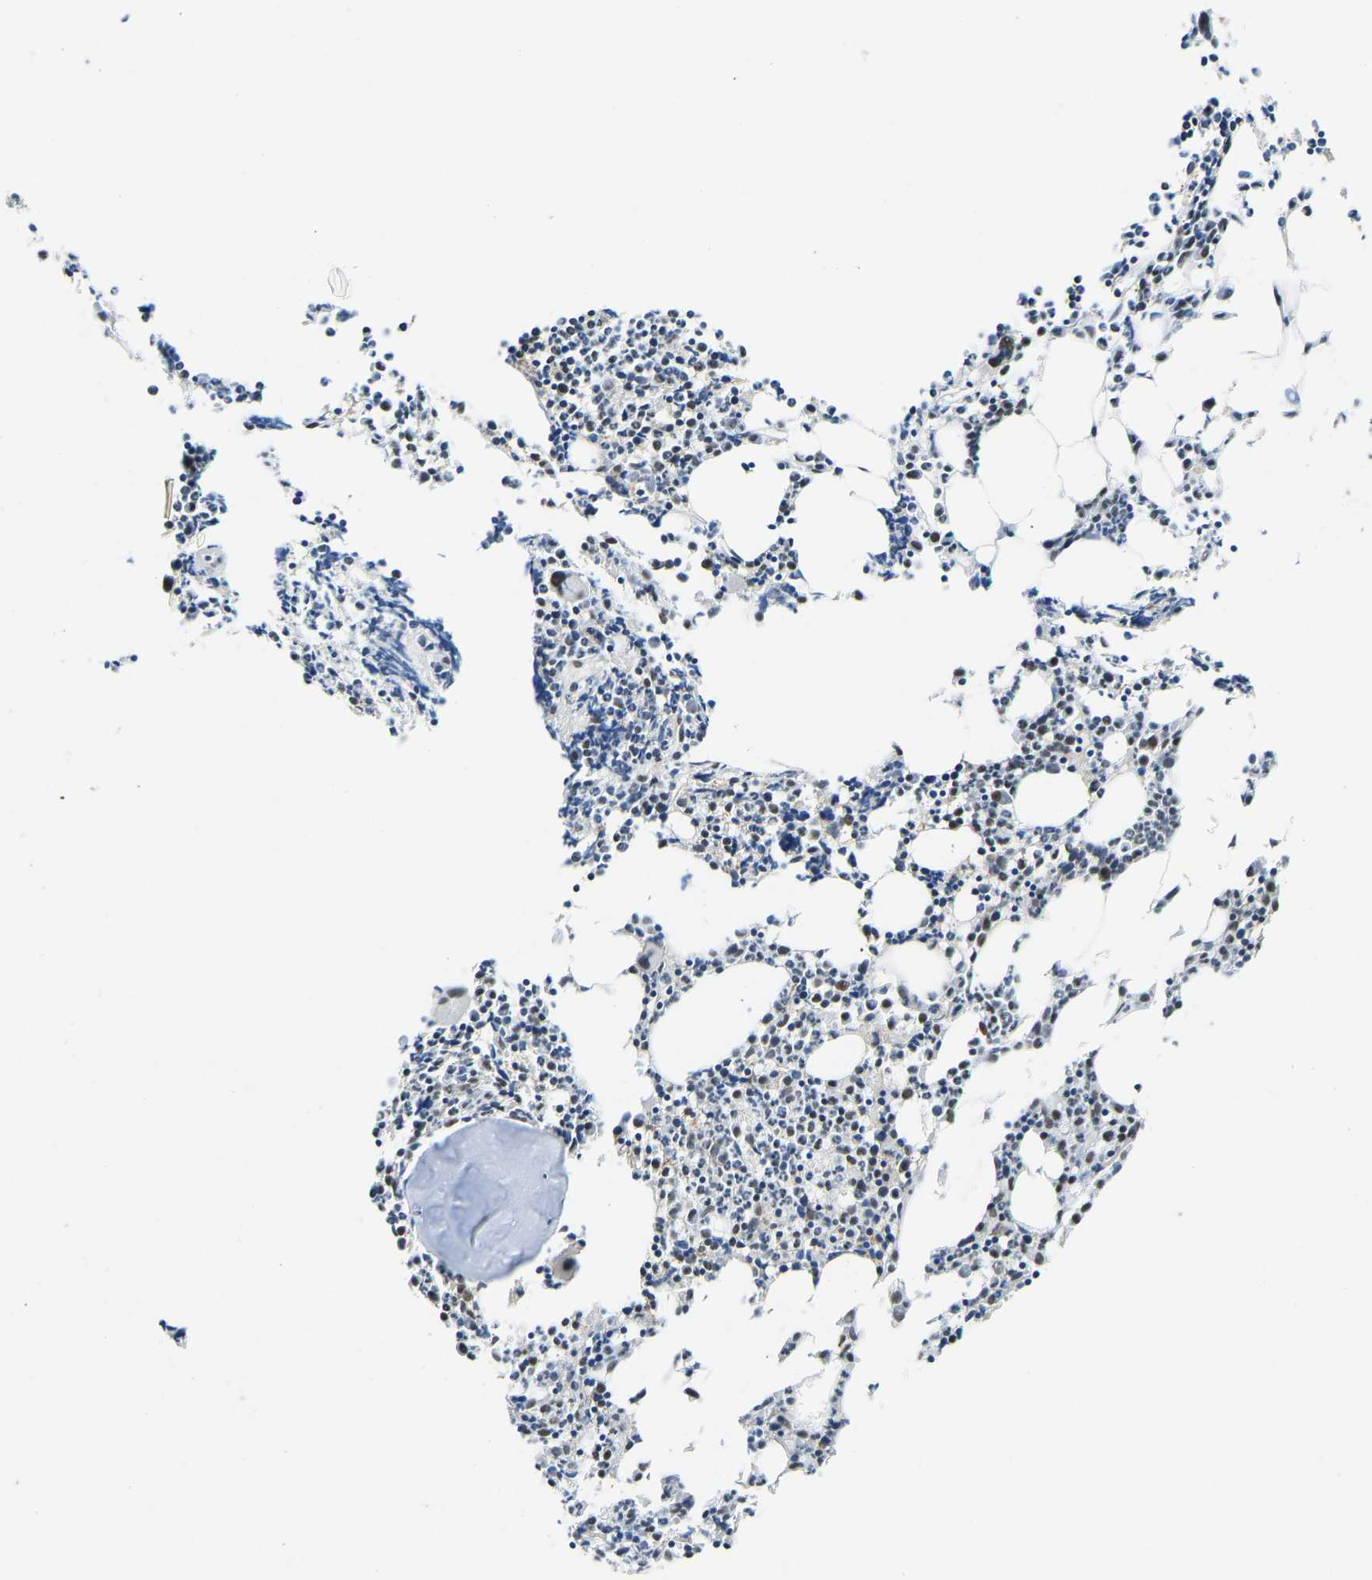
{"staining": {"intensity": "strong", "quantity": "<25%", "location": "nuclear"}, "tissue": "bone marrow", "cell_type": "Hematopoietic cells", "image_type": "normal", "snomed": [{"axis": "morphology", "description": "Normal tissue, NOS"}, {"axis": "morphology", "description": "Inflammation, NOS"}, {"axis": "topography", "description": "Bone marrow"}], "caption": "Immunohistochemistry photomicrograph of benign bone marrow: human bone marrow stained using IHC displays medium levels of strong protein expression localized specifically in the nuclear of hematopoietic cells, appearing as a nuclear brown color.", "gene": "FOXK1", "patient": {"sex": "female", "age": 53}}